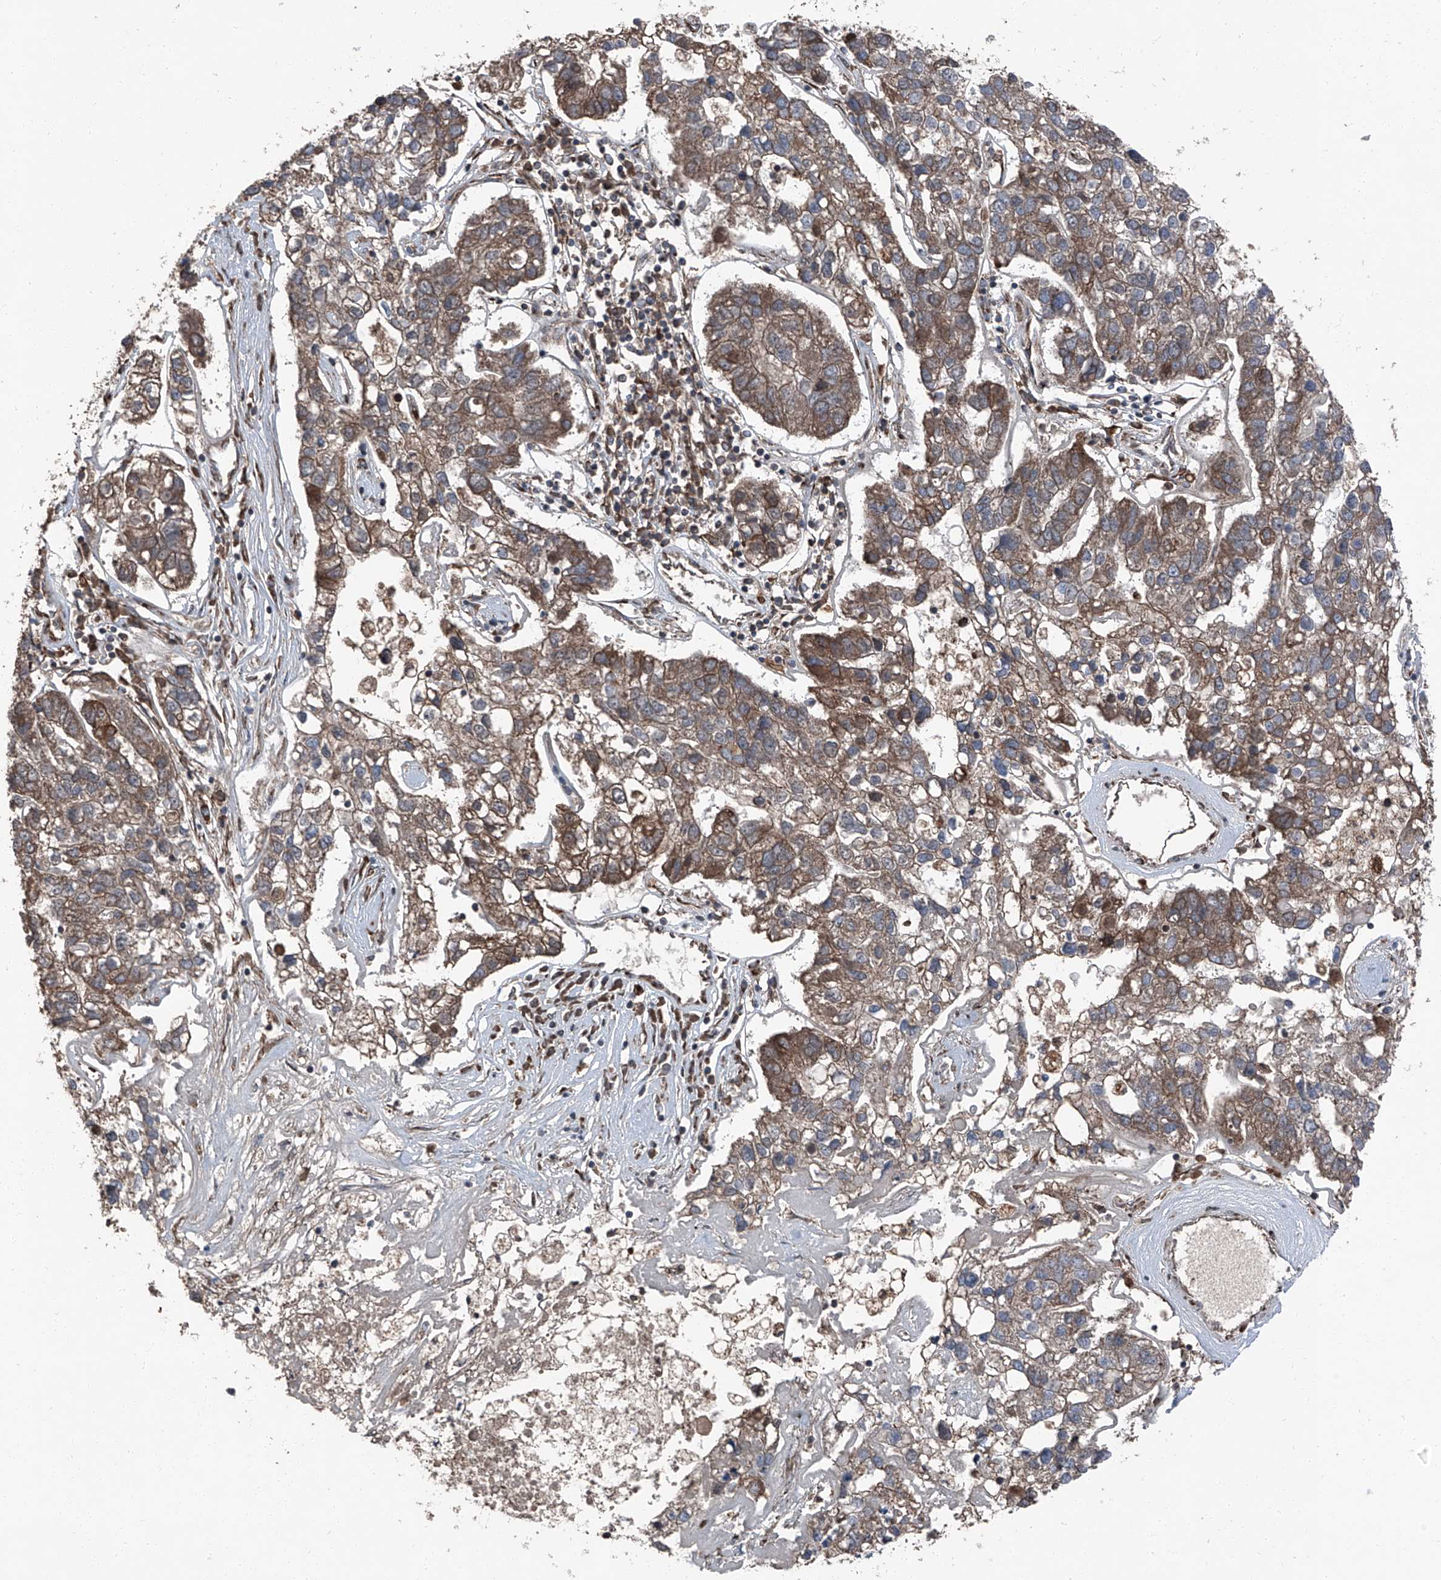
{"staining": {"intensity": "moderate", "quantity": ">75%", "location": "cytoplasmic/membranous"}, "tissue": "pancreatic cancer", "cell_type": "Tumor cells", "image_type": "cancer", "snomed": [{"axis": "morphology", "description": "Adenocarcinoma, NOS"}, {"axis": "topography", "description": "Pancreas"}], "caption": "This histopathology image exhibits IHC staining of human pancreatic cancer (adenocarcinoma), with medium moderate cytoplasmic/membranous expression in about >75% of tumor cells.", "gene": "LIMK1", "patient": {"sex": "female", "age": 61}}